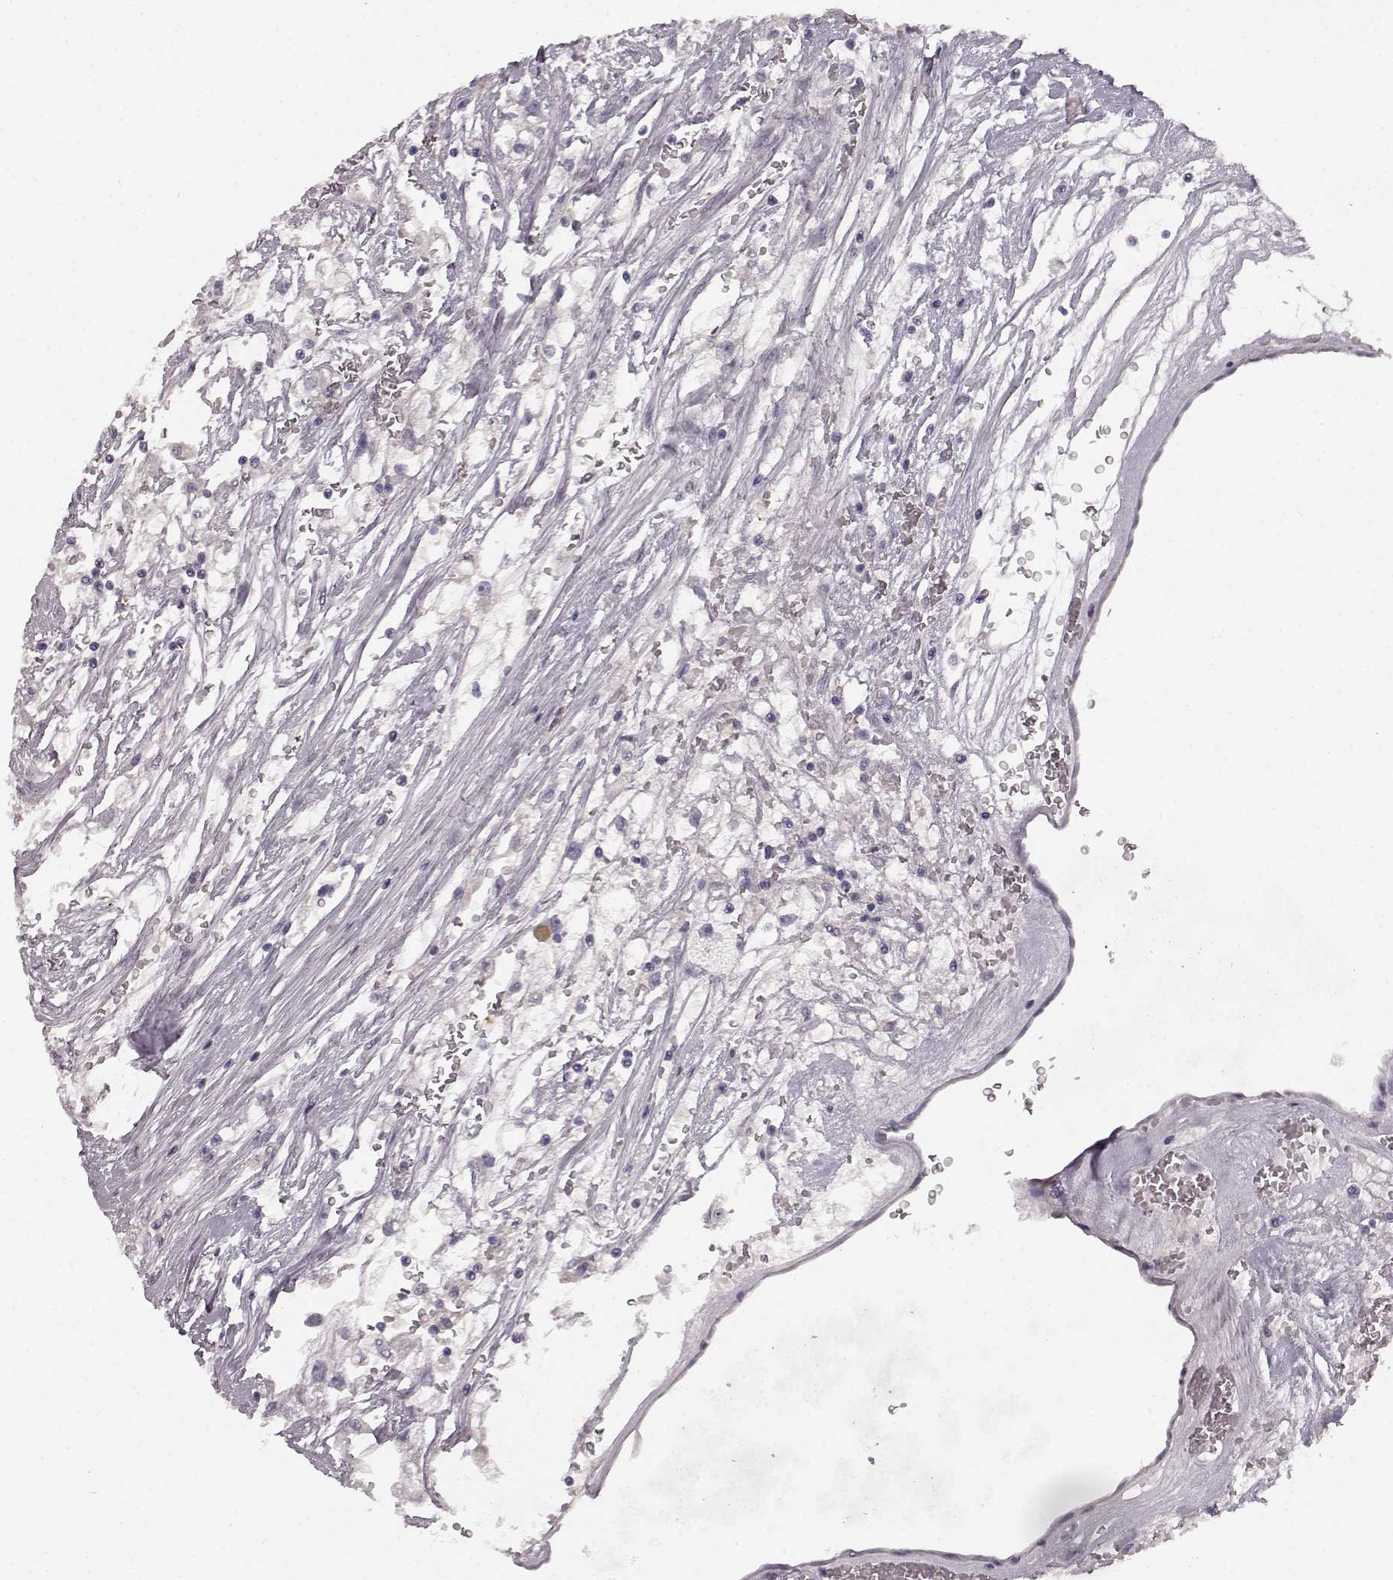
{"staining": {"intensity": "negative", "quantity": "none", "location": "none"}, "tissue": "renal cancer", "cell_type": "Tumor cells", "image_type": "cancer", "snomed": [{"axis": "morphology", "description": "Adenocarcinoma, NOS"}, {"axis": "topography", "description": "Kidney"}], "caption": "This micrograph is of renal adenocarcinoma stained with IHC to label a protein in brown with the nuclei are counter-stained blue. There is no staining in tumor cells.", "gene": "KIAA0319", "patient": {"sex": "male", "age": 59}}